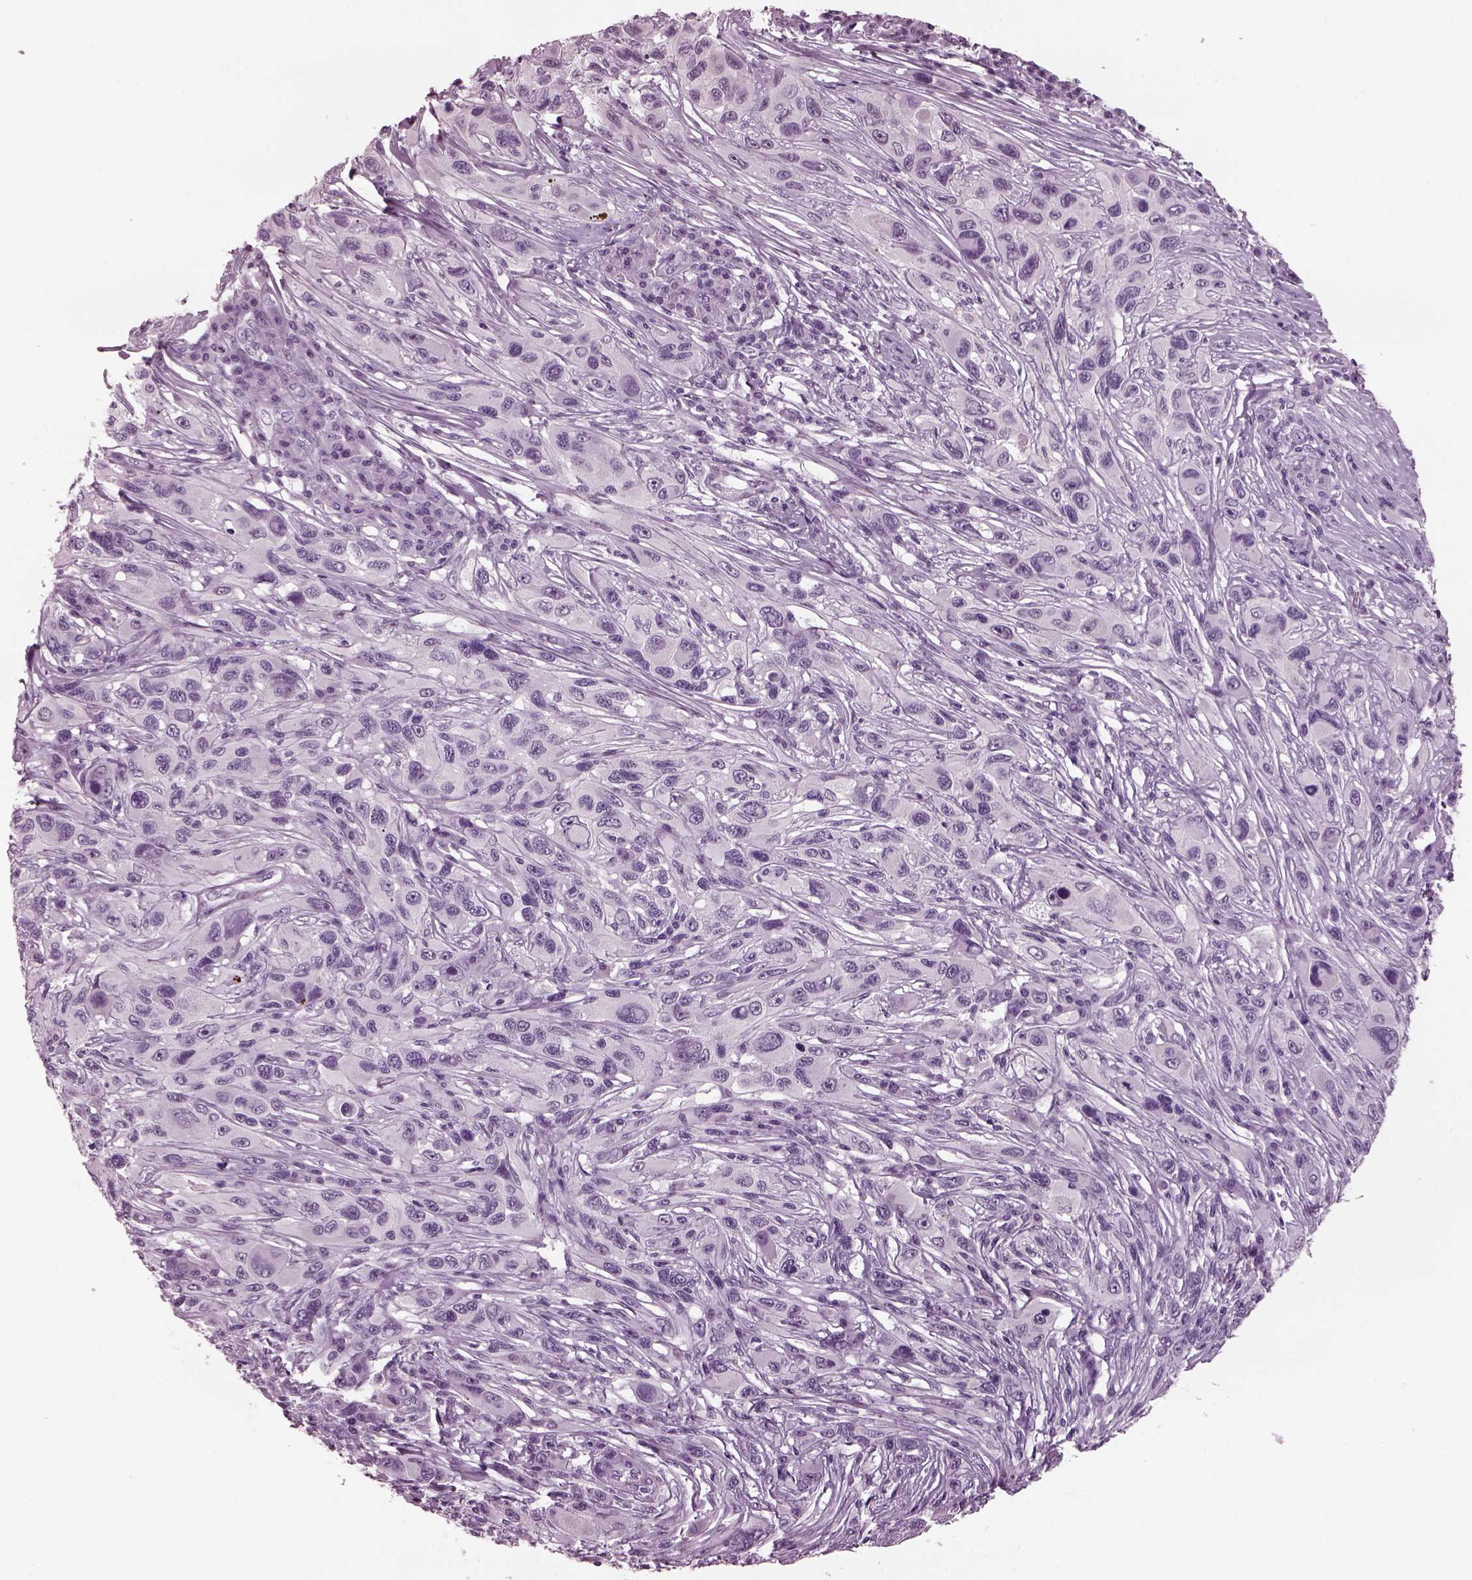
{"staining": {"intensity": "negative", "quantity": "none", "location": "none"}, "tissue": "melanoma", "cell_type": "Tumor cells", "image_type": "cancer", "snomed": [{"axis": "morphology", "description": "Malignant melanoma, NOS"}, {"axis": "topography", "description": "Skin"}], "caption": "High magnification brightfield microscopy of melanoma stained with DAB (3,3'-diaminobenzidine) (brown) and counterstained with hematoxylin (blue): tumor cells show no significant expression. Nuclei are stained in blue.", "gene": "TPPP2", "patient": {"sex": "male", "age": 53}}